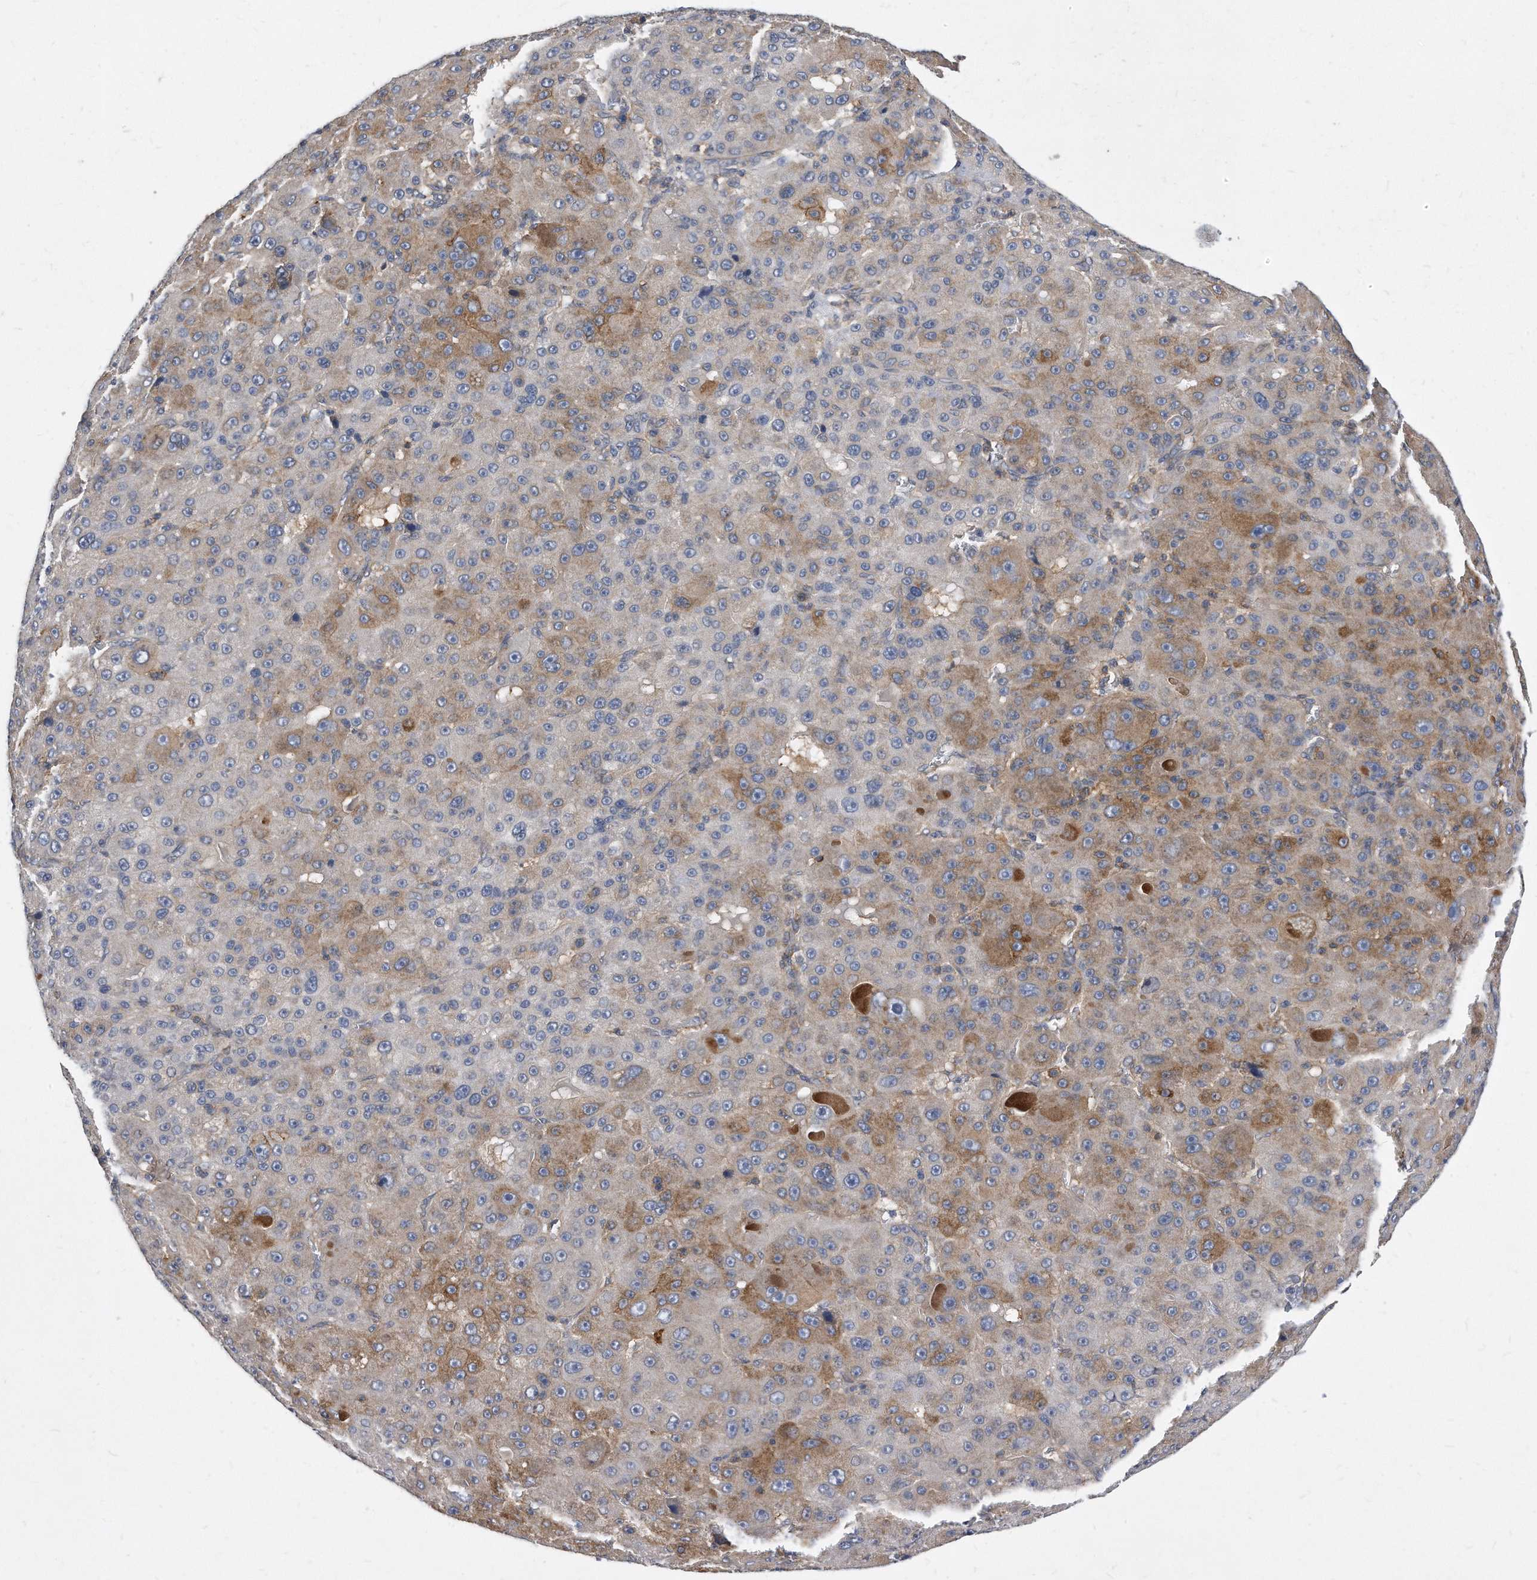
{"staining": {"intensity": "moderate", "quantity": "<25%", "location": "cytoplasmic/membranous"}, "tissue": "liver cancer", "cell_type": "Tumor cells", "image_type": "cancer", "snomed": [{"axis": "morphology", "description": "Carcinoma, Hepatocellular, NOS"}, {"axis": "topography", "description": "Liver"}], "caption": "Protein analysis of hepatocellular carcinoma (liver) tissue displays moderate cytoplasmic/membranous staining in approximately <25% of tumor cells.", "gene": "ATG5", "patient": {"sex": "male", "age": 76}}